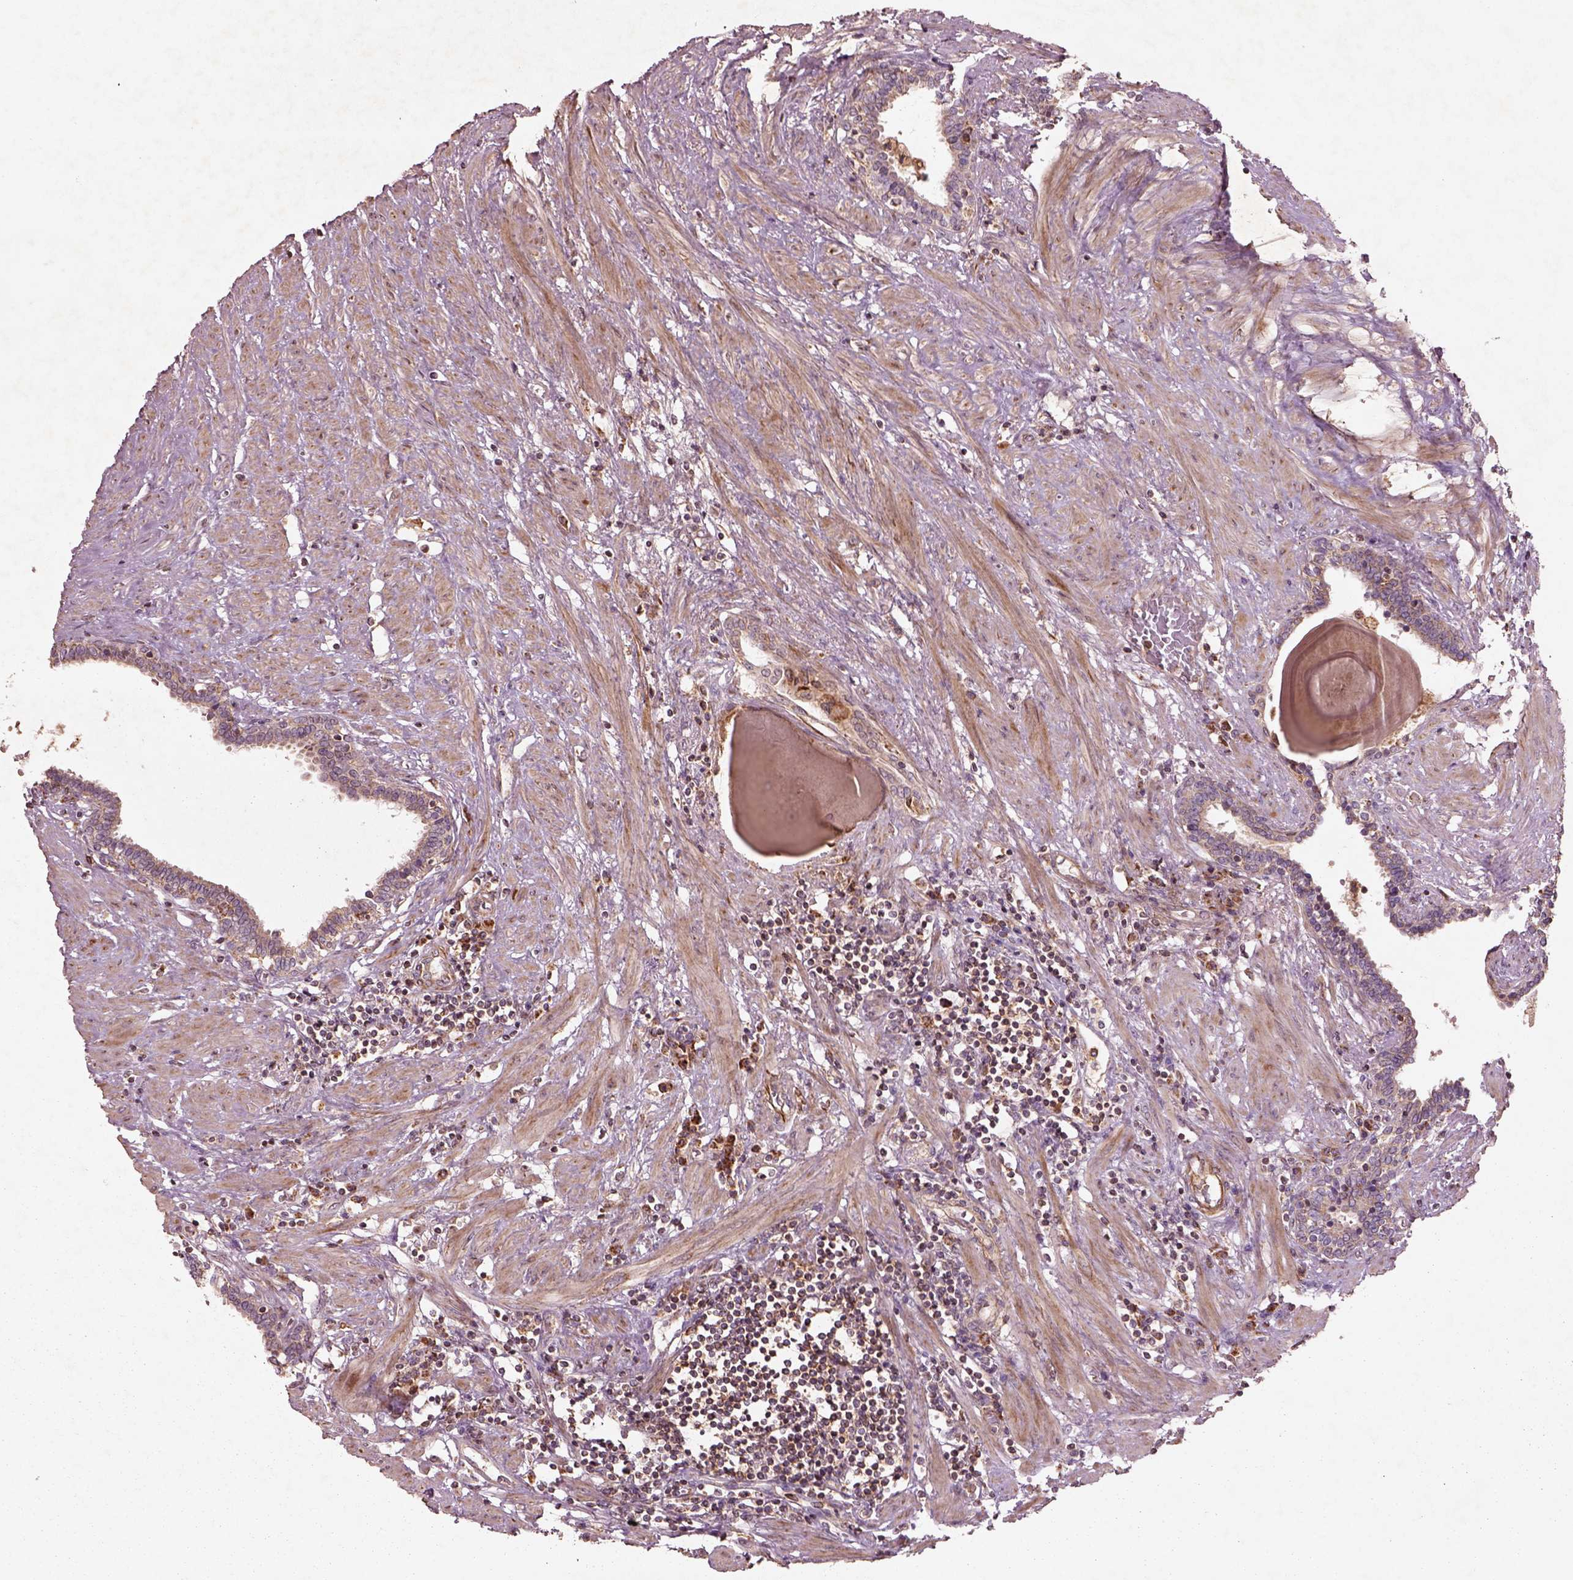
{"staining": {"intensity": "weak", "quantity": ">75%", "location": "cytoplasmic/membranous"}, "tissue": "prostate", "cell_type": "Glandular cells", "image_type": "normal", "snomed": [{"axis": "morphology", "description": "Normal tissue, NOS"}, {"axis": "topography", "description": "Prostate"}], "caption": "This histopathology image shows immunohistochemistry staining of benign human prostate, with low weak cytoplasmic/membranous staining in about >75% of glandular cells.", "gene": "SLC25A31", "patient": {"sex": "male", "age": 55}}